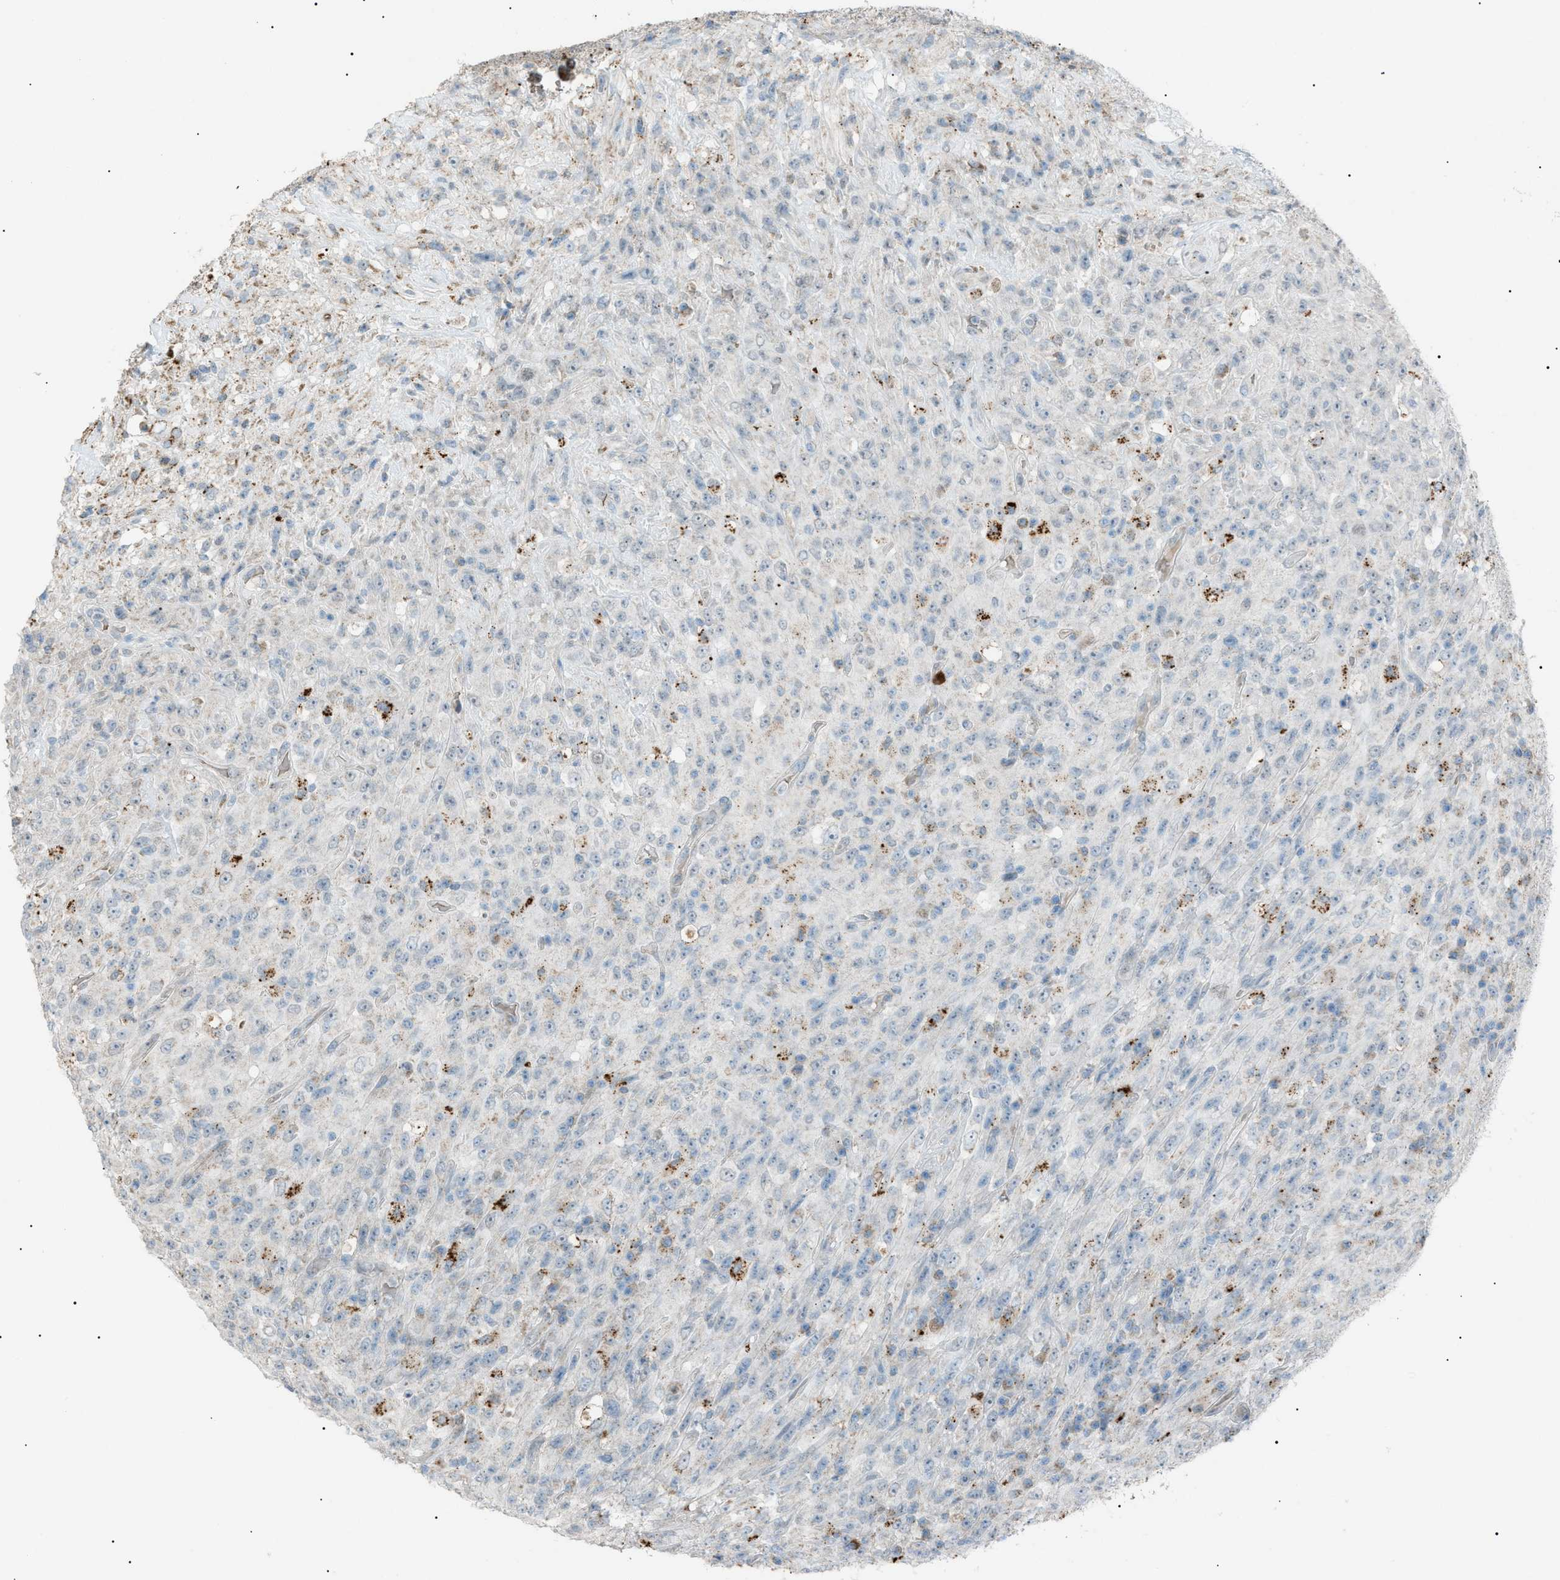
{"staining": {"intensity": "weak", "quantity": "<25%", "location": "cytoplasmic/membranous"}, "tissue": "urothelial cancer", "cell_type": "Tumor cells", "image_type": "cancer", "snomed": [{"axis": "morphology", "description": "Urothelial carcinoma, High grade"}, {"axis": "topography", "description": "Urinary bladder"}], "caption": "The photomicrograph exhibits no significant positivity in tumor cells of urothelial cancer. (DAB immunohistochemistry (IHC), high magnification).", "gene": "ZNF516", "patient": {"sex": "male", "age": 66}}